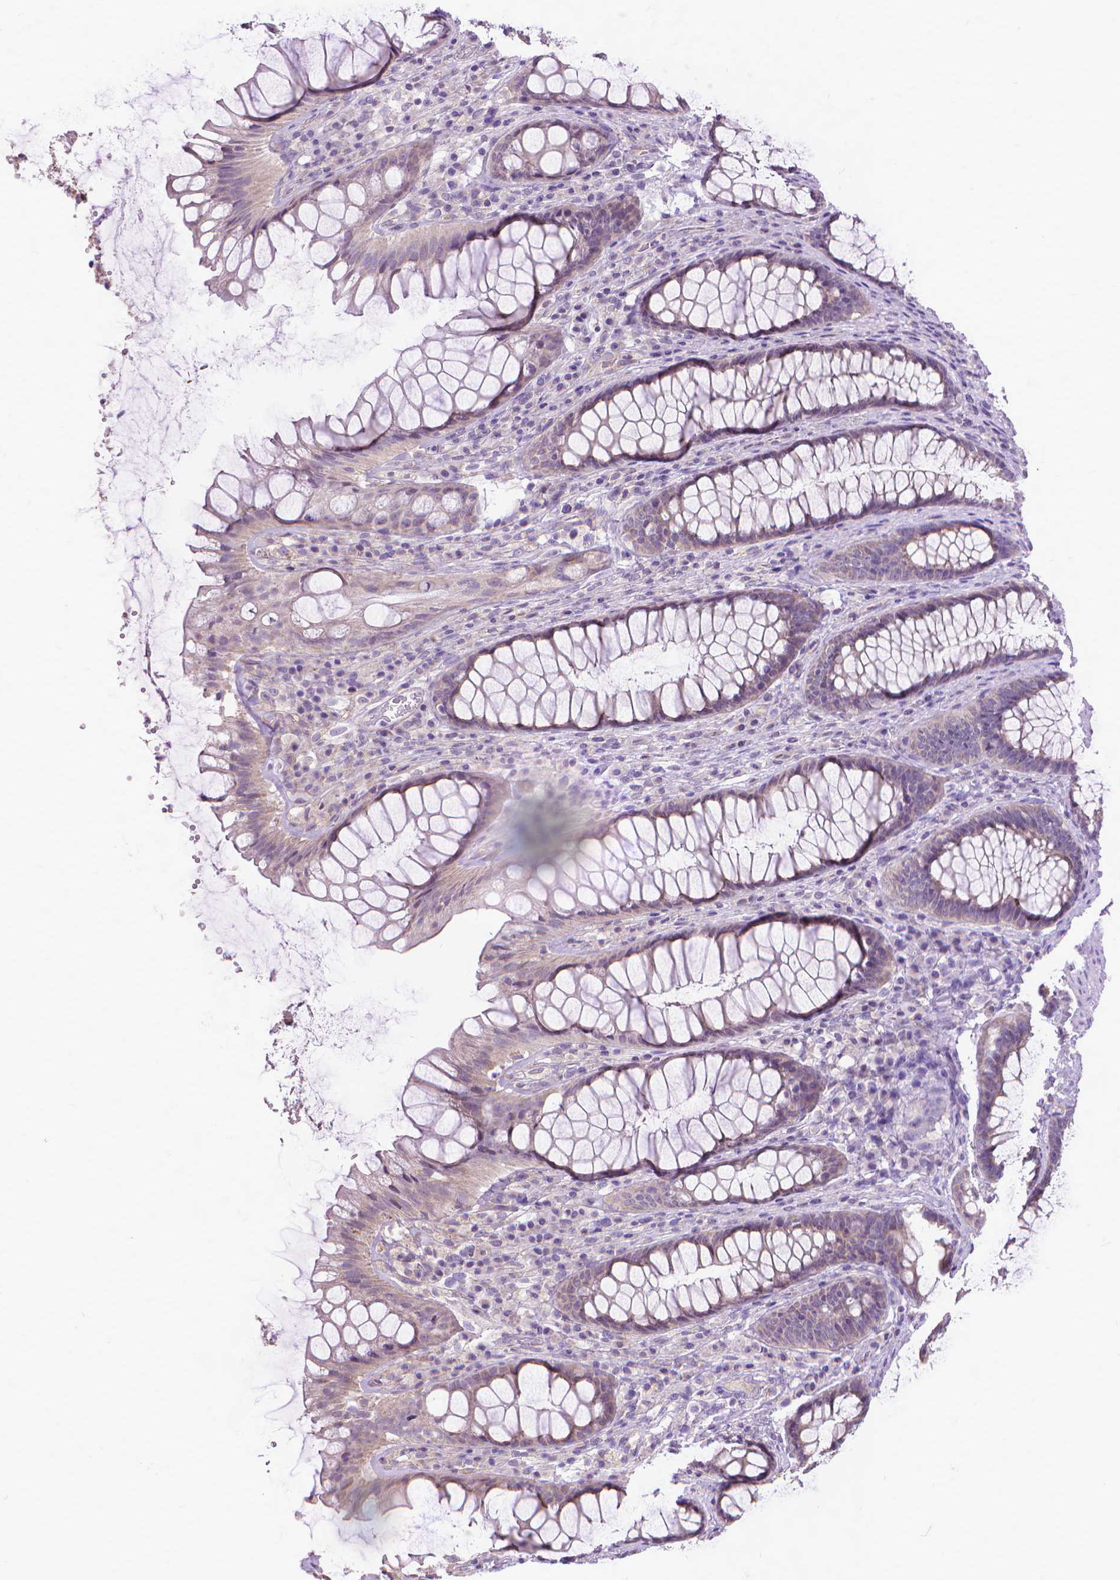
{"staining": {"intensity": "weak", "quantity": "25%-75%", "location": "cytoplasmic/membranous"}, "tissue": "rectum", "cell_type": "Glandular cells", "image_type": "normal", "snomed": [{"axis": "morphology", "description": "Normal tissue, NOS"}, {"axis": "topography", "description": "Rectum"}], "caption": "The photomicrograph reveals immunohistochemical staining of unremarkable rectum. There is weak cytoplasmic/membranous positivity is appreciated in about 25%-75% of glandular cells.", "gene": "SYN1", "patient": {"sex": "male", "age": 72}}